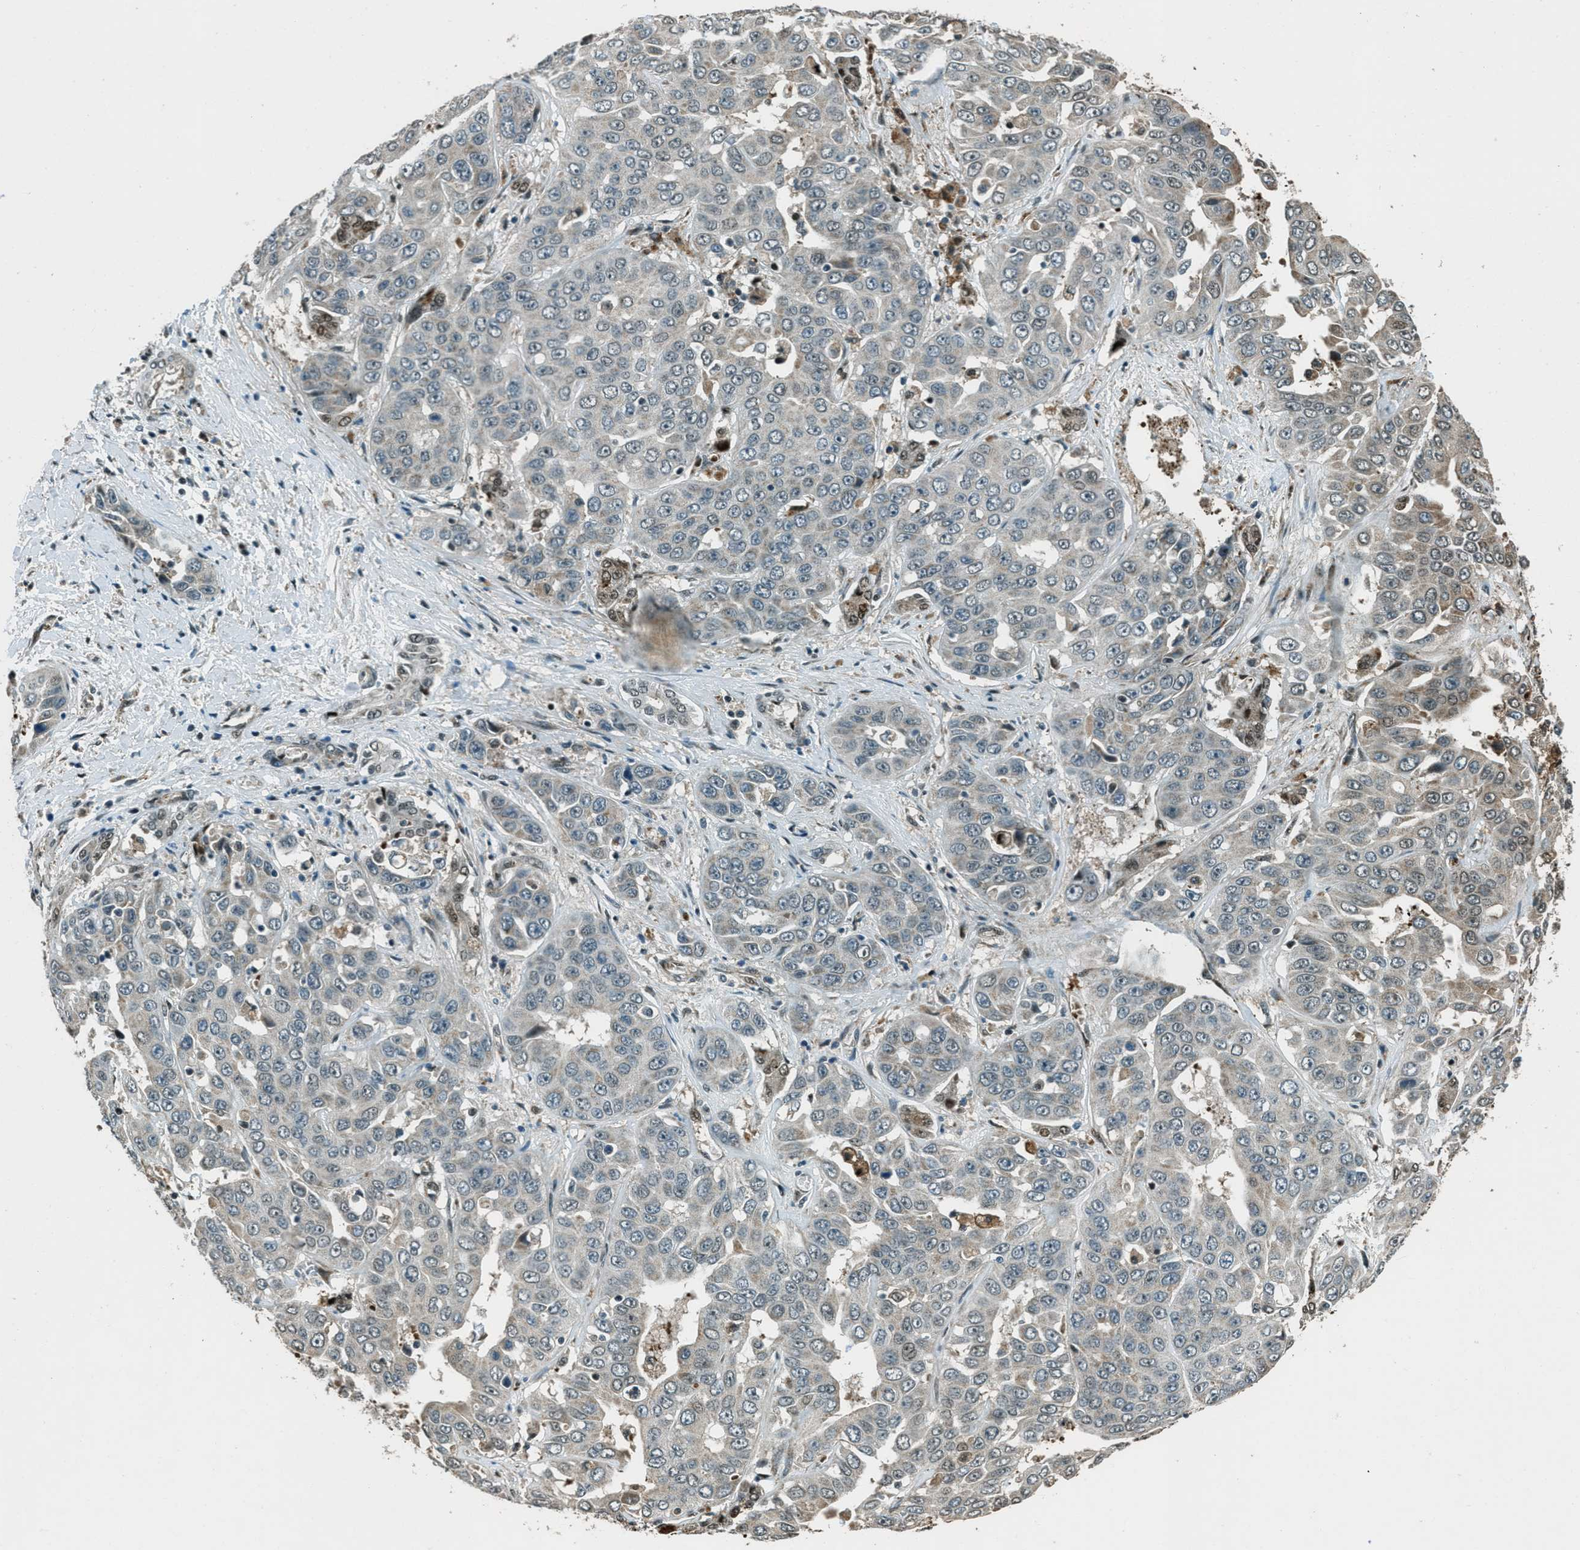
{"staining": {"intensity": "weak", "quantity": "25%-75%", "location": "cytoplasmic/membranous"}, "tissue": "liver cancer", "cell_type": "Tumor cells", "image_type": "cancer", "snomed": [{"axis": "morphology", "description": "Cholangiocarcinoma"}, {"axis": "topography", "description": "Liver"}], "caption": "This is an image of IHC staining of liver cancer (cholangiocarcinoma), which shows weak expression in the cytoplasmic/membranous of tumor cells.", "gene": "TARDBP", "patient": {"sex": "female", "age": 52}}